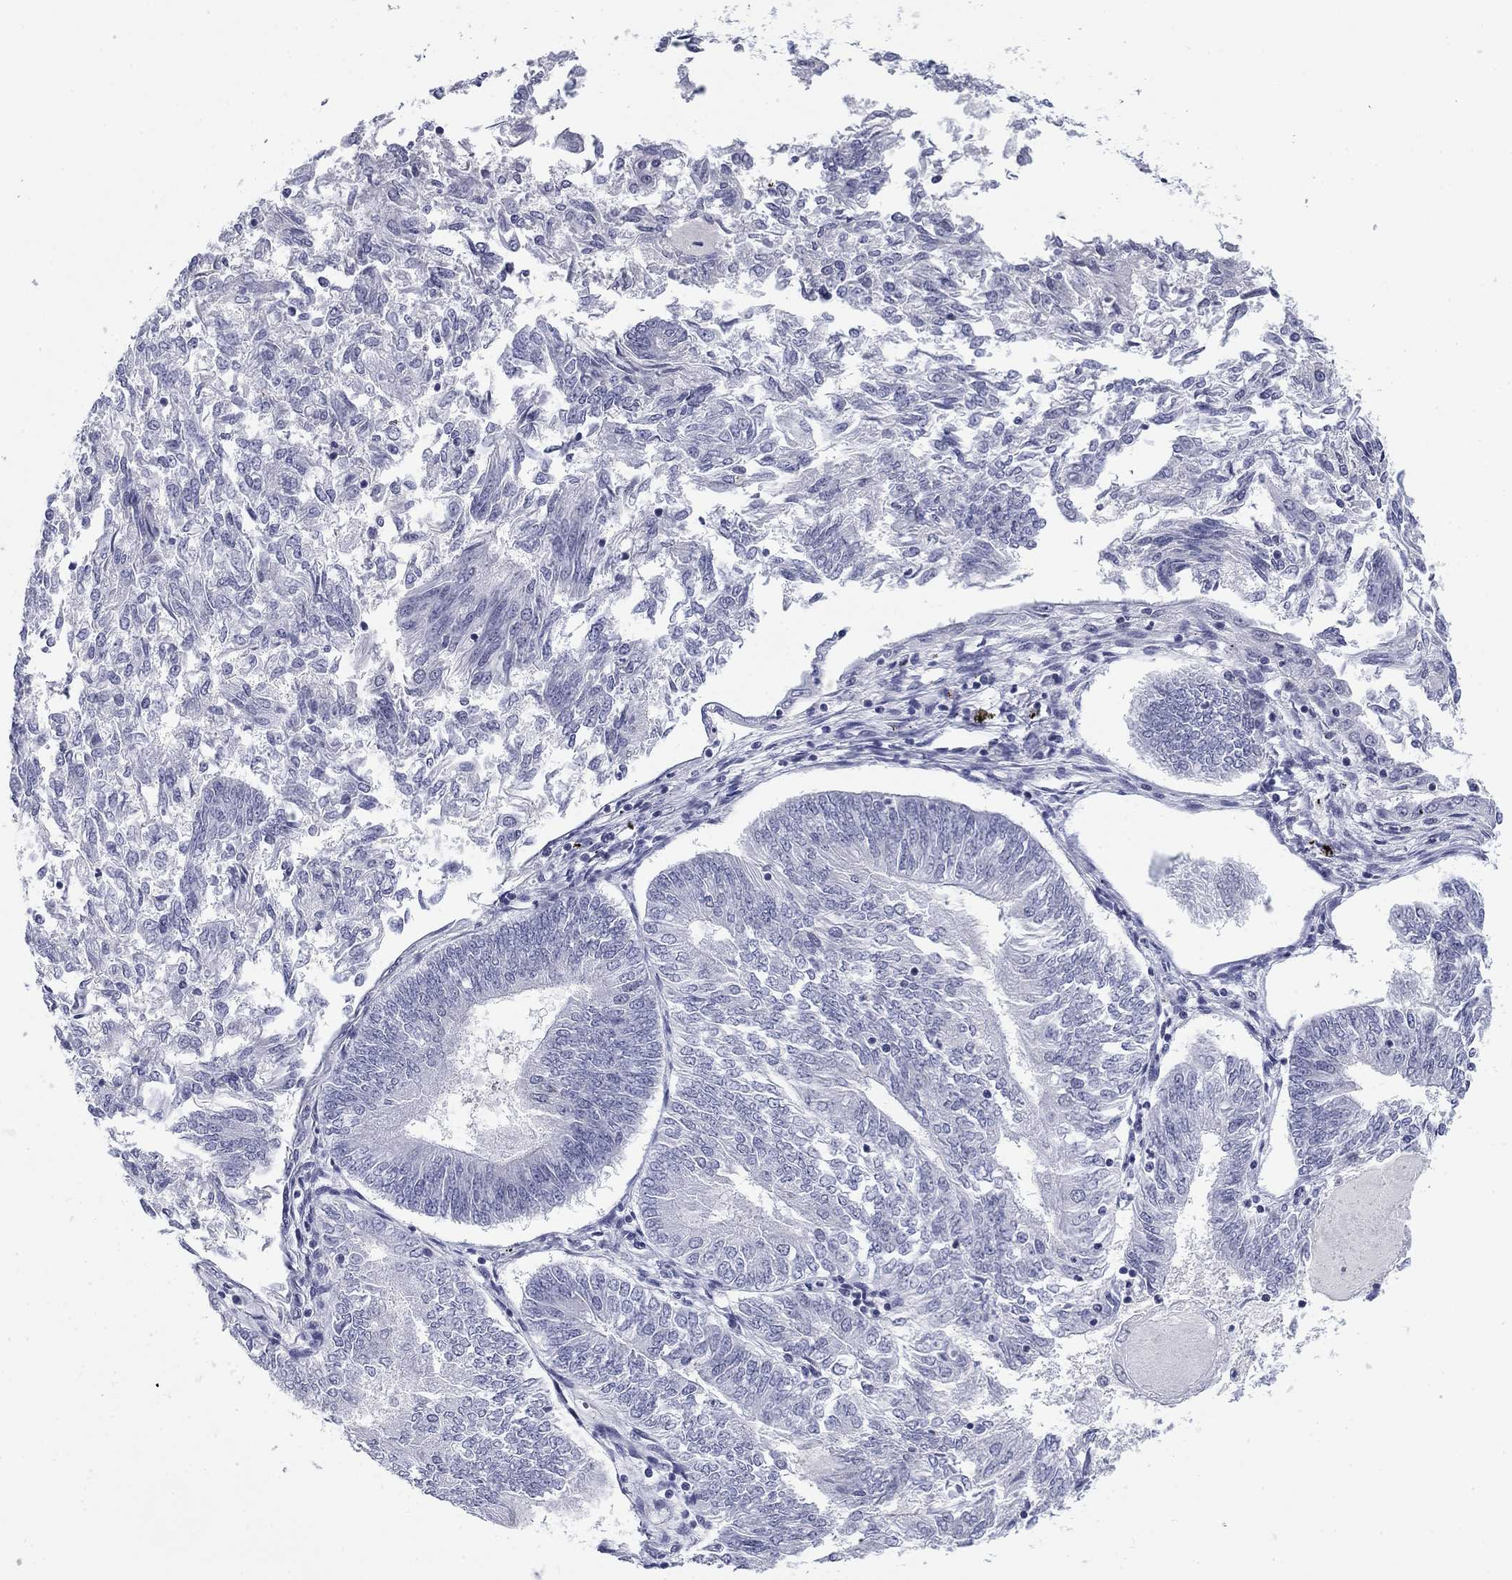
{"staining": {"intensity": "negative", "quantity": "none", "location": "none"}, "tissue": "endometrial cancer", "cell_type": "Tumor cells", "image_type": "cancer", "snomed": [{"axis": "morphology", "description": "Adenocarcinoma, NOS"}, {"axis": "topography", "description": "Endometrium"}], "caption": "An immunohistochemistry (IHC) histopathology image of endometrial cancer (adenocarcinoma) is shown. There is no staining in tumor cells of endometrial cancer (adenocarcinoma).", "gene": "PRPH", "patient": {"sex": "female", "age": 58}}